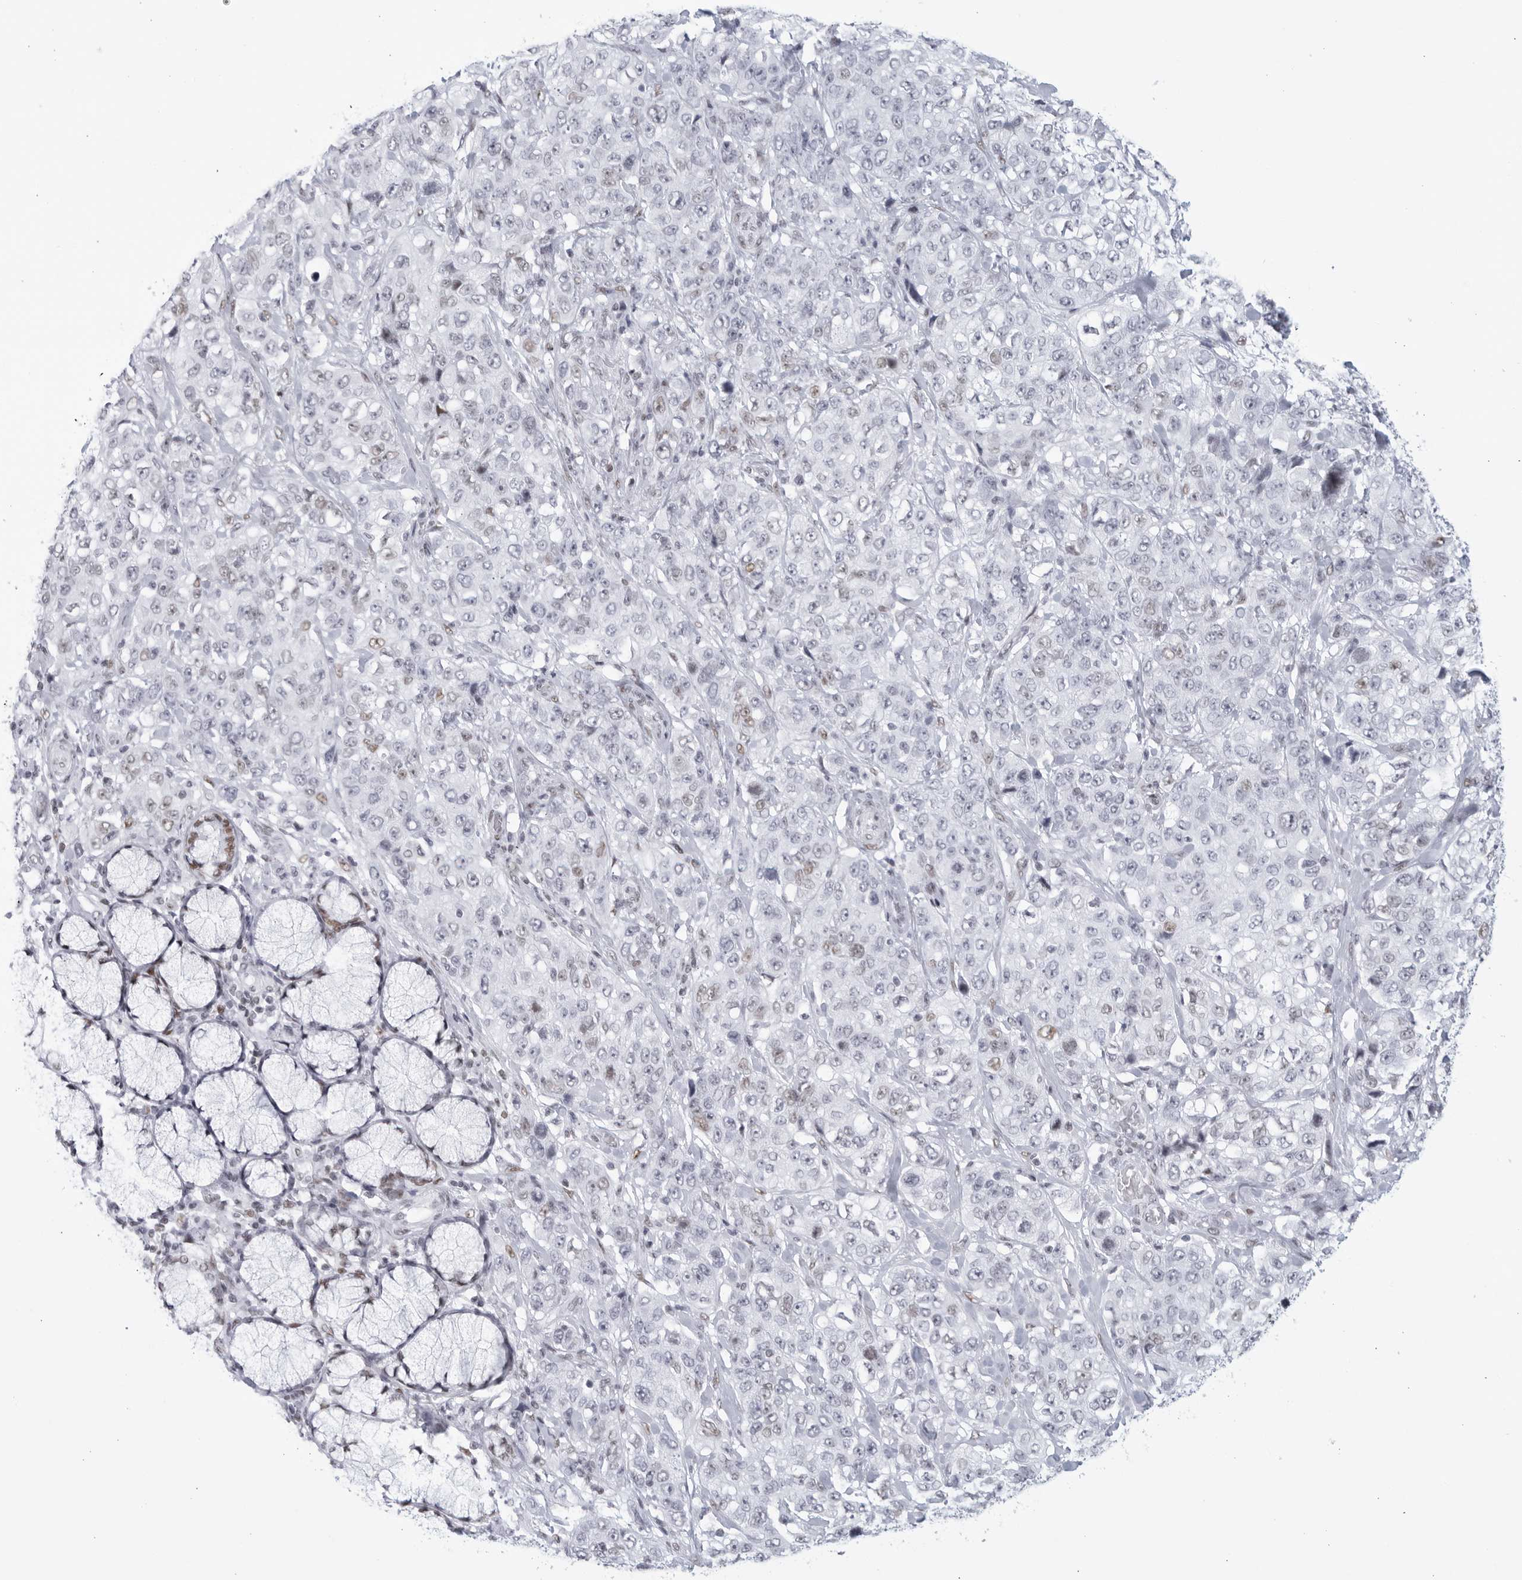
{"staining": {"intensity": "negative", "quantity": "none", "location": "none"}, "tissue": "stomach cancer", "cell_type": "Tumor cells", "image_type": "cancer", "snomed": [{"axis": "morphology", "description": "Adenocarcinoma, NOS"}, {"axis": "topography", "description": "Stomach"}], "caption": "Immunohistochemistry image of neoplastic tissue: human stomach cancer (adenocarcinoma) stained with DAB shows no significant protein staining in tumor cells.", "gene": "HP1BP3", "patient": {"sex": "male", "age": 48}}